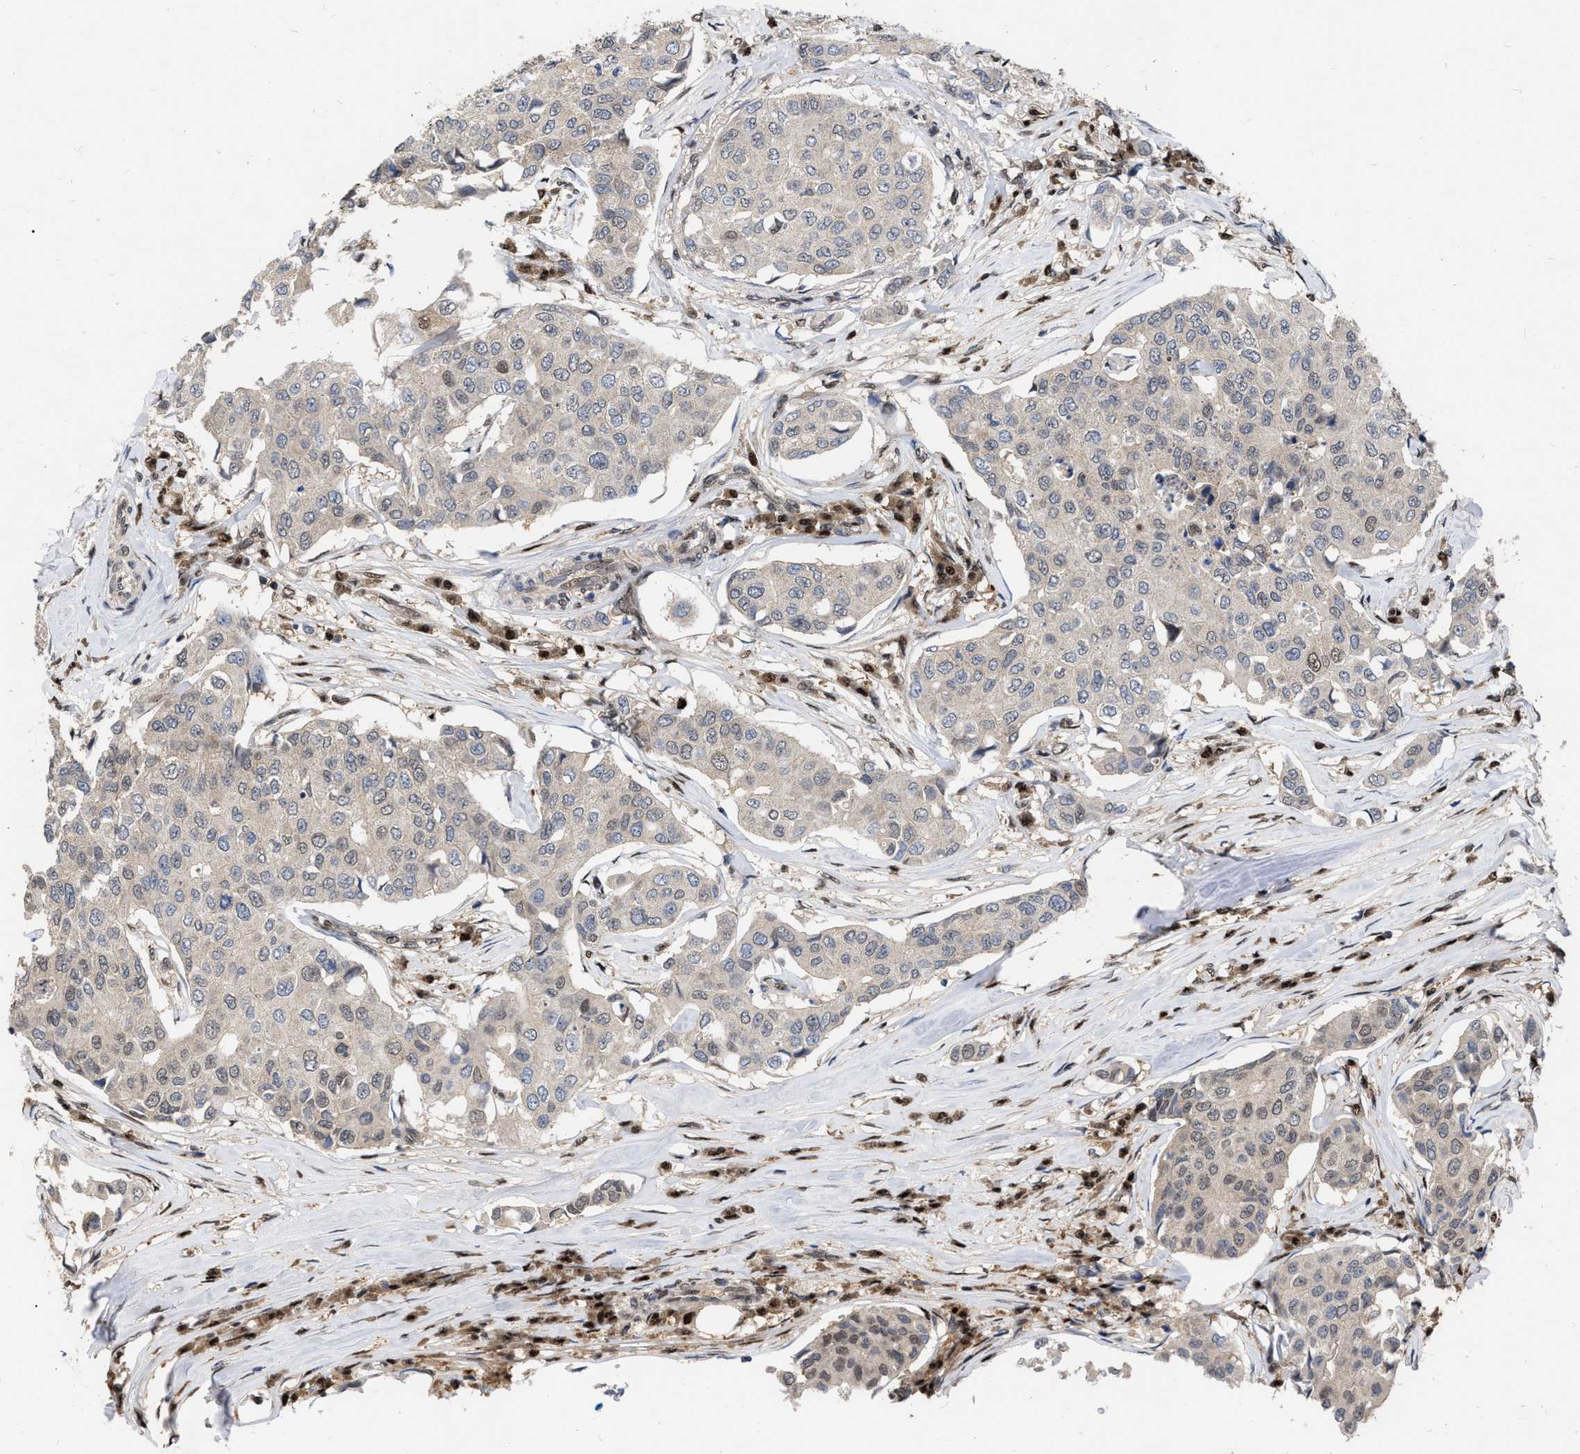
{"staining": {"intensity": "weak", "quantity": "<25%", "location": "nuclear"}, "tissue": "breast cancer", "cell_type": "Tumor cells", "image_type": "cancer", "snomed": [{"axis": "morphology", "description": "Duct carcinoma"}, {"axis": "topography", "description": "Breast"}], "caption": "High power microscopy photomicrograph of an IHC image of breast cancer, revealing no significant expression in tumor cells. The staining was performed using DAB (3,3'-diaminobenzidine) to visualize the protein expression in brown, while the nuclei were stained in blue with hematoxylin (Magnification: 20x).", "gene": "MDM4", "patient": {"sex": "female", "age": 80}}